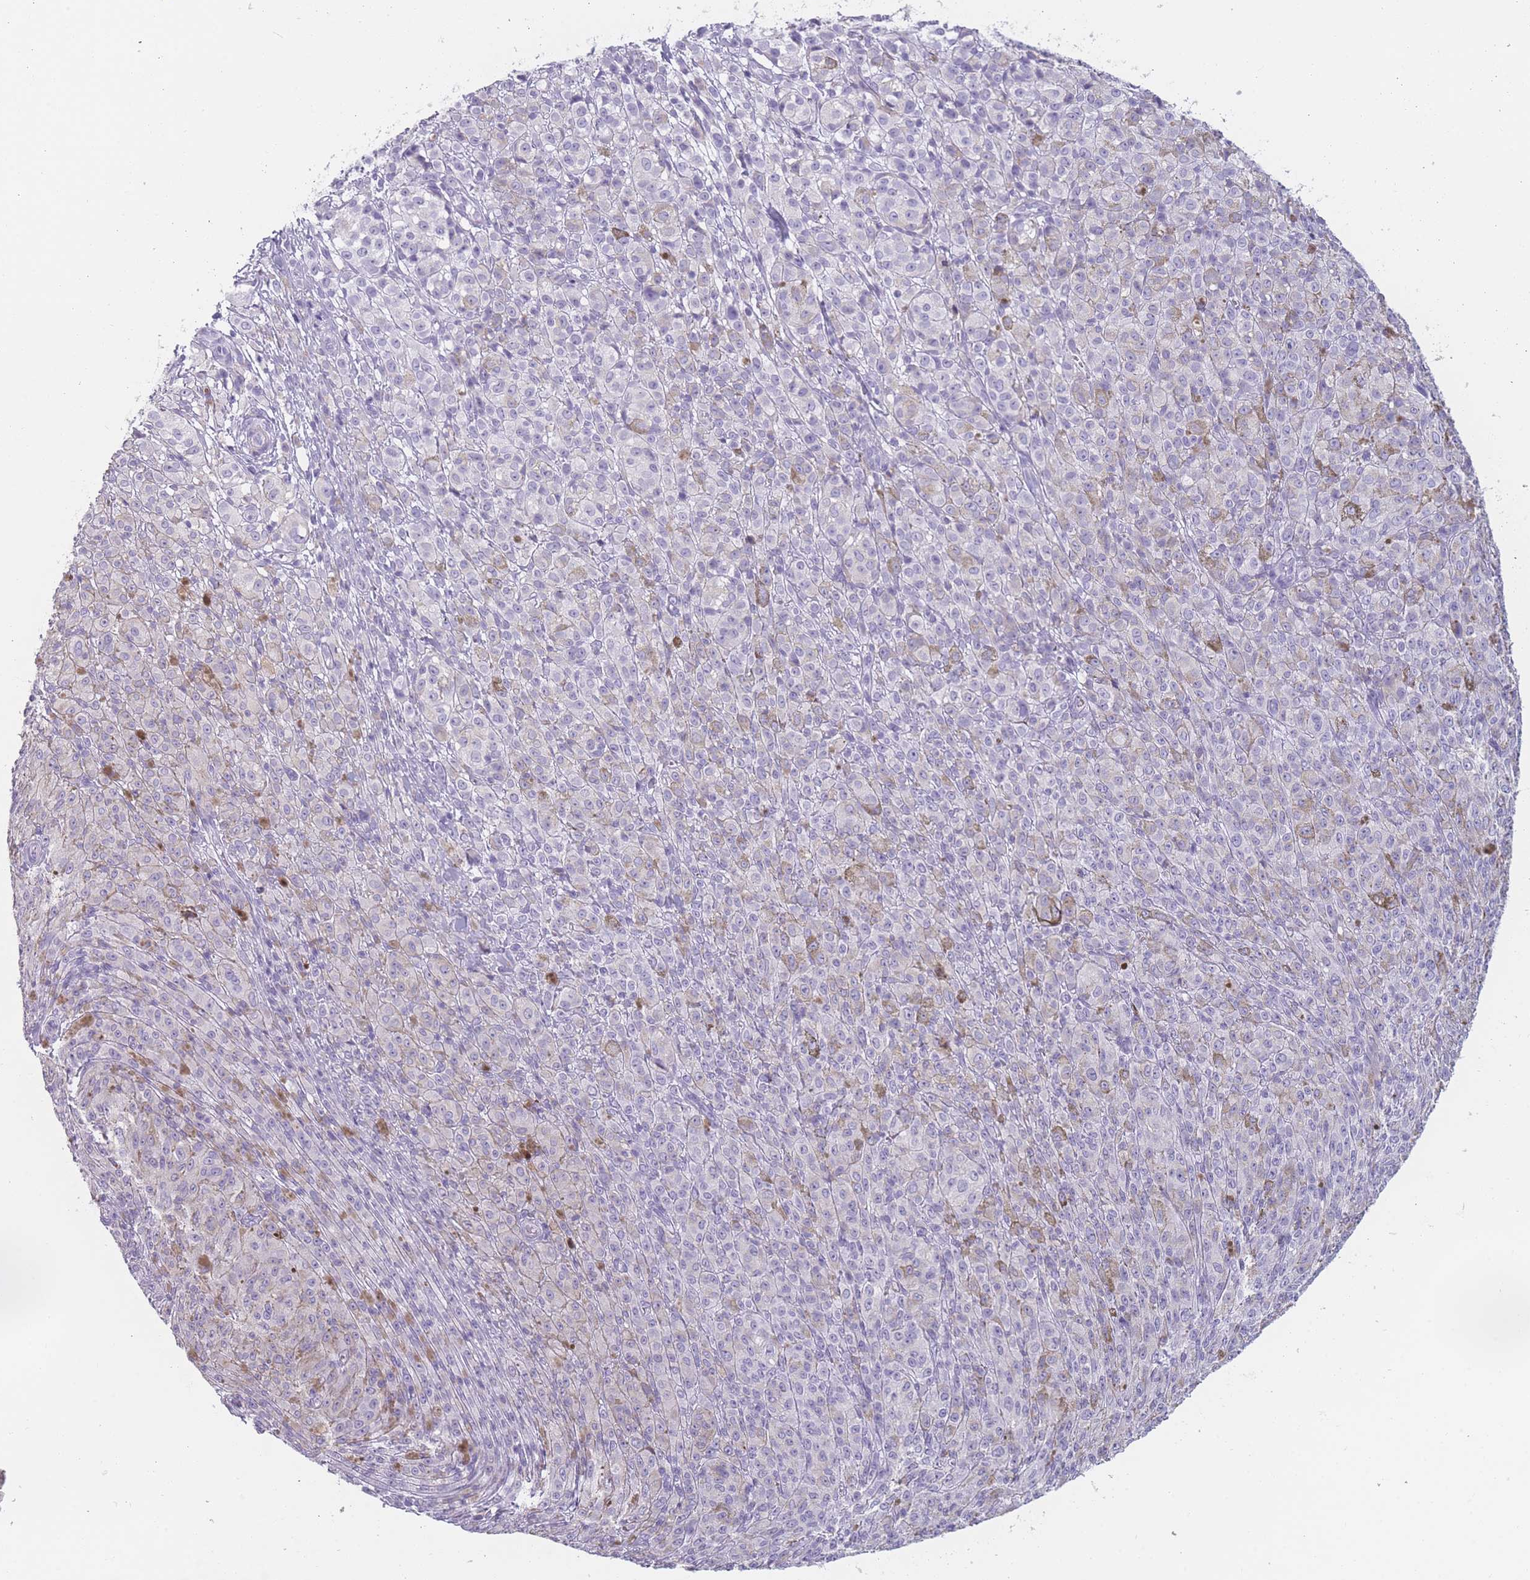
{"staining": {"intensity": "negative", "quantity": "none", "location": "none"}, "tissue": "melanoma", "cell_type": "Tumor cells", "image_type": "cancer", "snomed": [{"axis": "morphology", "description": "Malignant melanoma, NOS"}, {"axis": "topography", "description": "Skin"}], "caption": "High power microscopy photomicrograph of an immunohistochemistry histopathology image of melanoma, revealing no significant positivity in tumor cells.", "gene": "PPFIA3", "patient": {"sex": "female", "age": 52}}